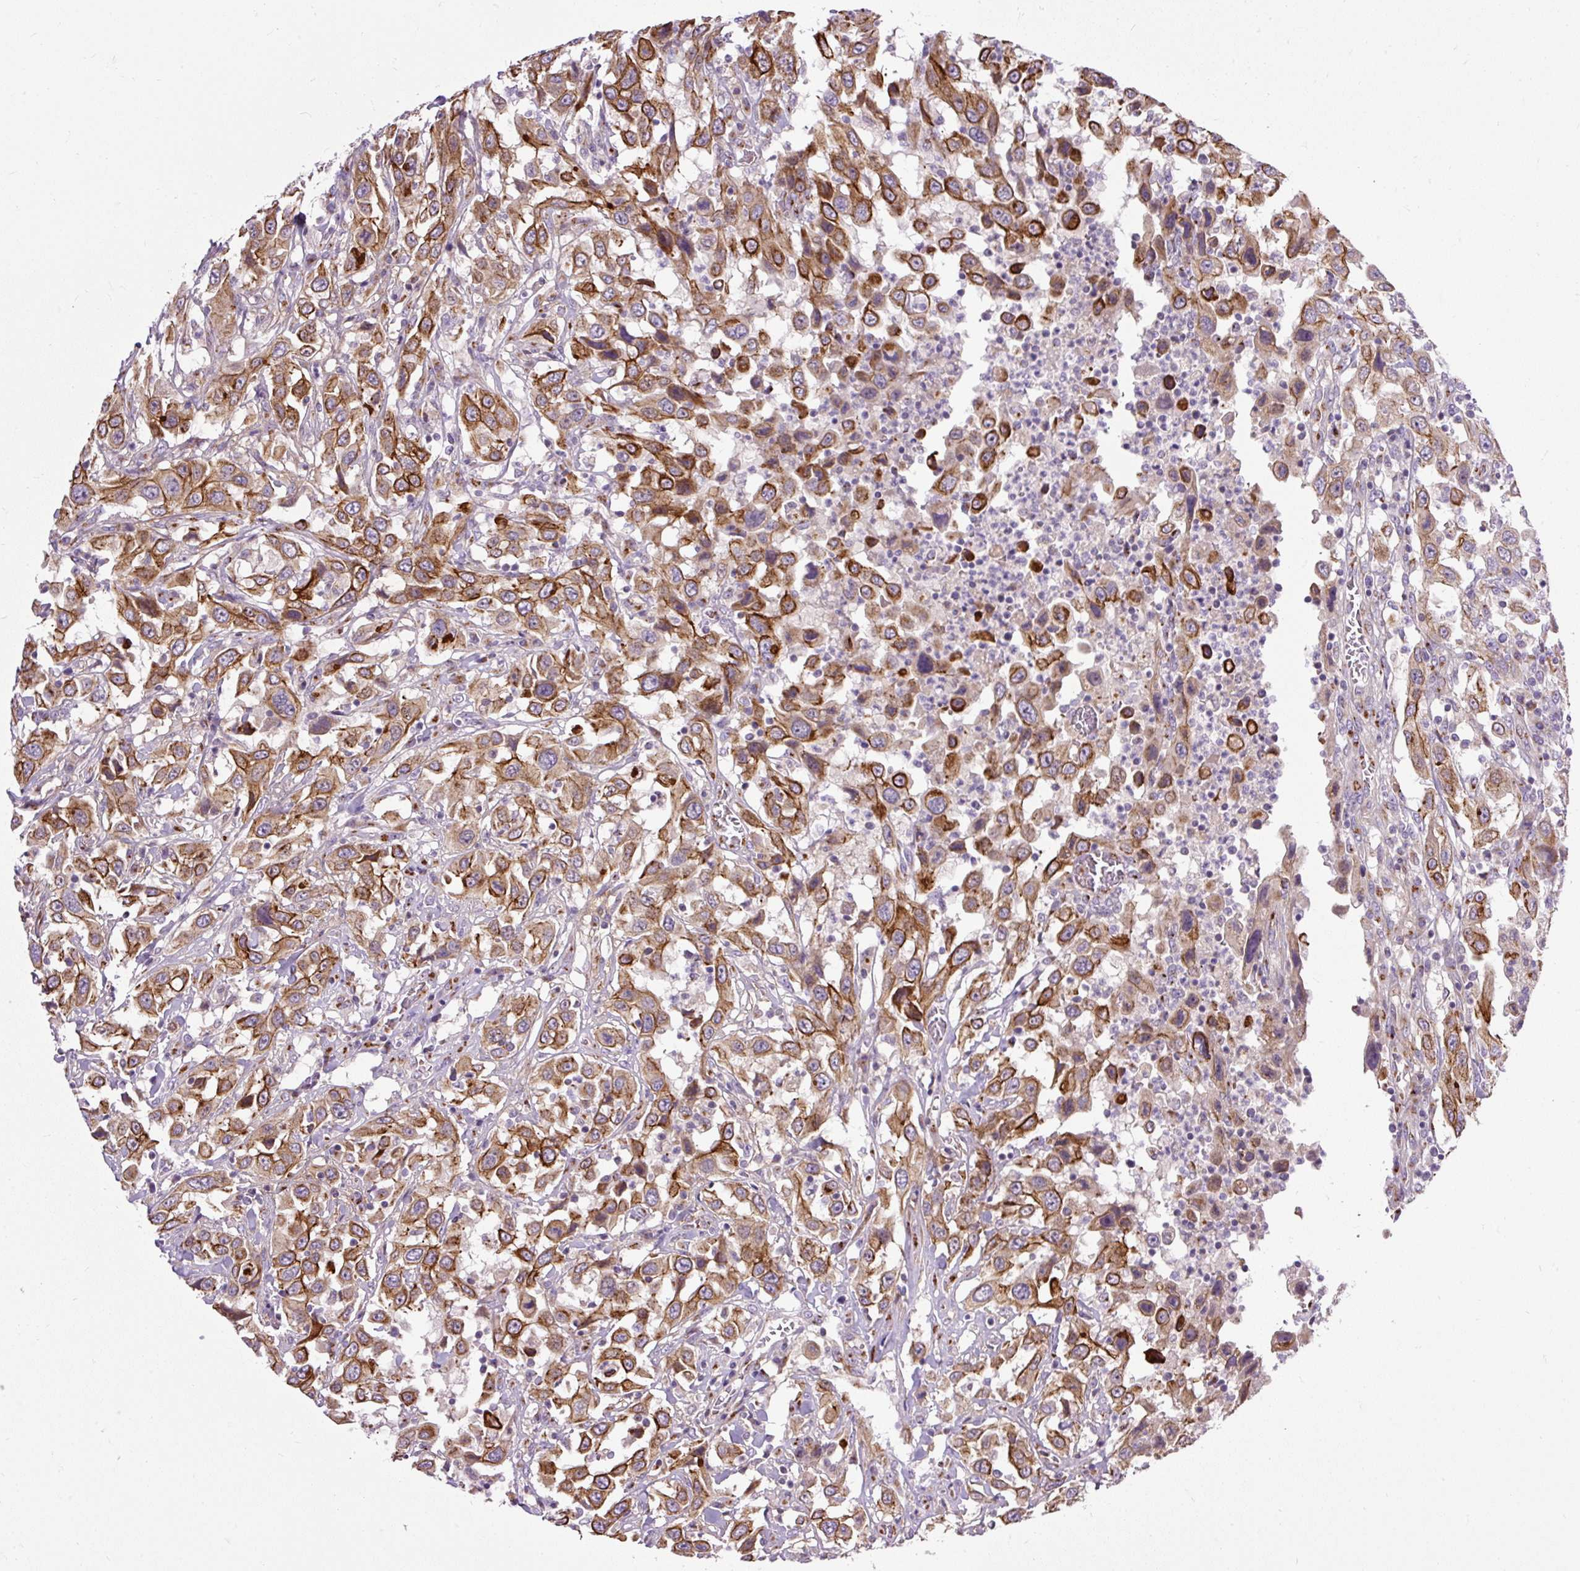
{"staining": {"intensity": "strong", "quantity": ">75%", "location": "cytoplasmic/membranous"}, "tissue": "urothelial cancer", "cell_type": "Tumor cells", "image_type": "cancer", "snomed": [{"axis": "morphology", "description": "Urothelial carcinoma, High grade"}, {"axis": "topography", "description": "Urinary bladder"}], "caption": "A high amount of strong cytoplasmic/membranous expression is identified in approximately >75% of tumor cells in urothelial cancer tissue.", "gene": "MSMP", "patient": {"sex": "male", "age": 61}}